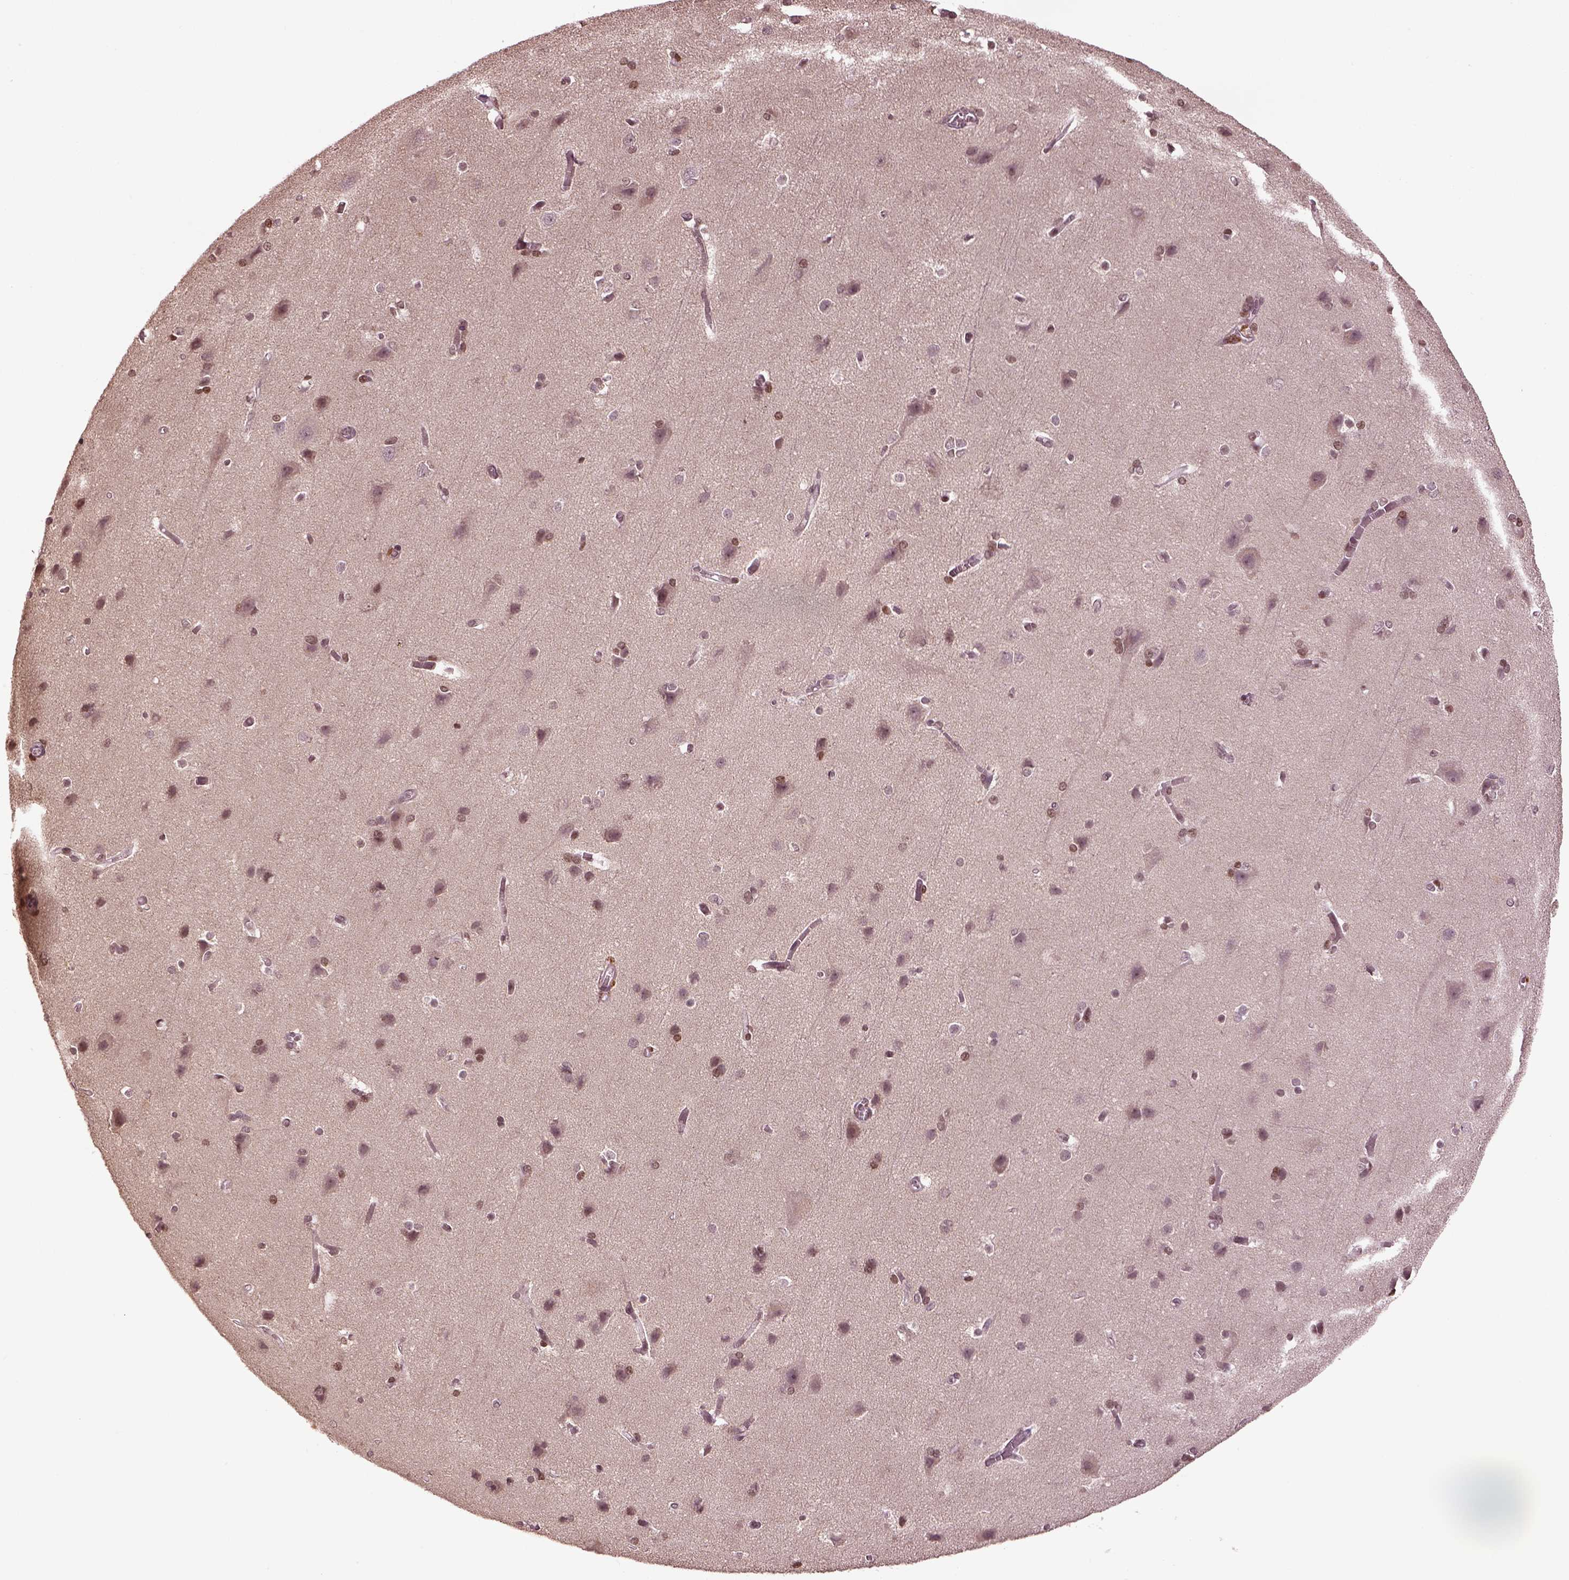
{"staining": {"intensity": "negative", "quantity": "none", "location": "none"}, "tissue": "cerebral cortex", "cell_type": "Endothelial cells", "image_type": "normal", "snomed": [{"axis": "morphology", "description": "Normal tissue, NOS"}, {"axis": "topography", "description": "Cerebral cortex"}], "caption": "An immunohistochemistry photomicrograph of benign cerebral cortex is shown. There is no staining in endothelial cells of cerebral cortex. (DAB (3,3'-diaminobenzidine) IHC visualized using brightfield microscopy, high magnification).", "gene": "GRM4", "patient": {"sex": "male", "age": 37}}